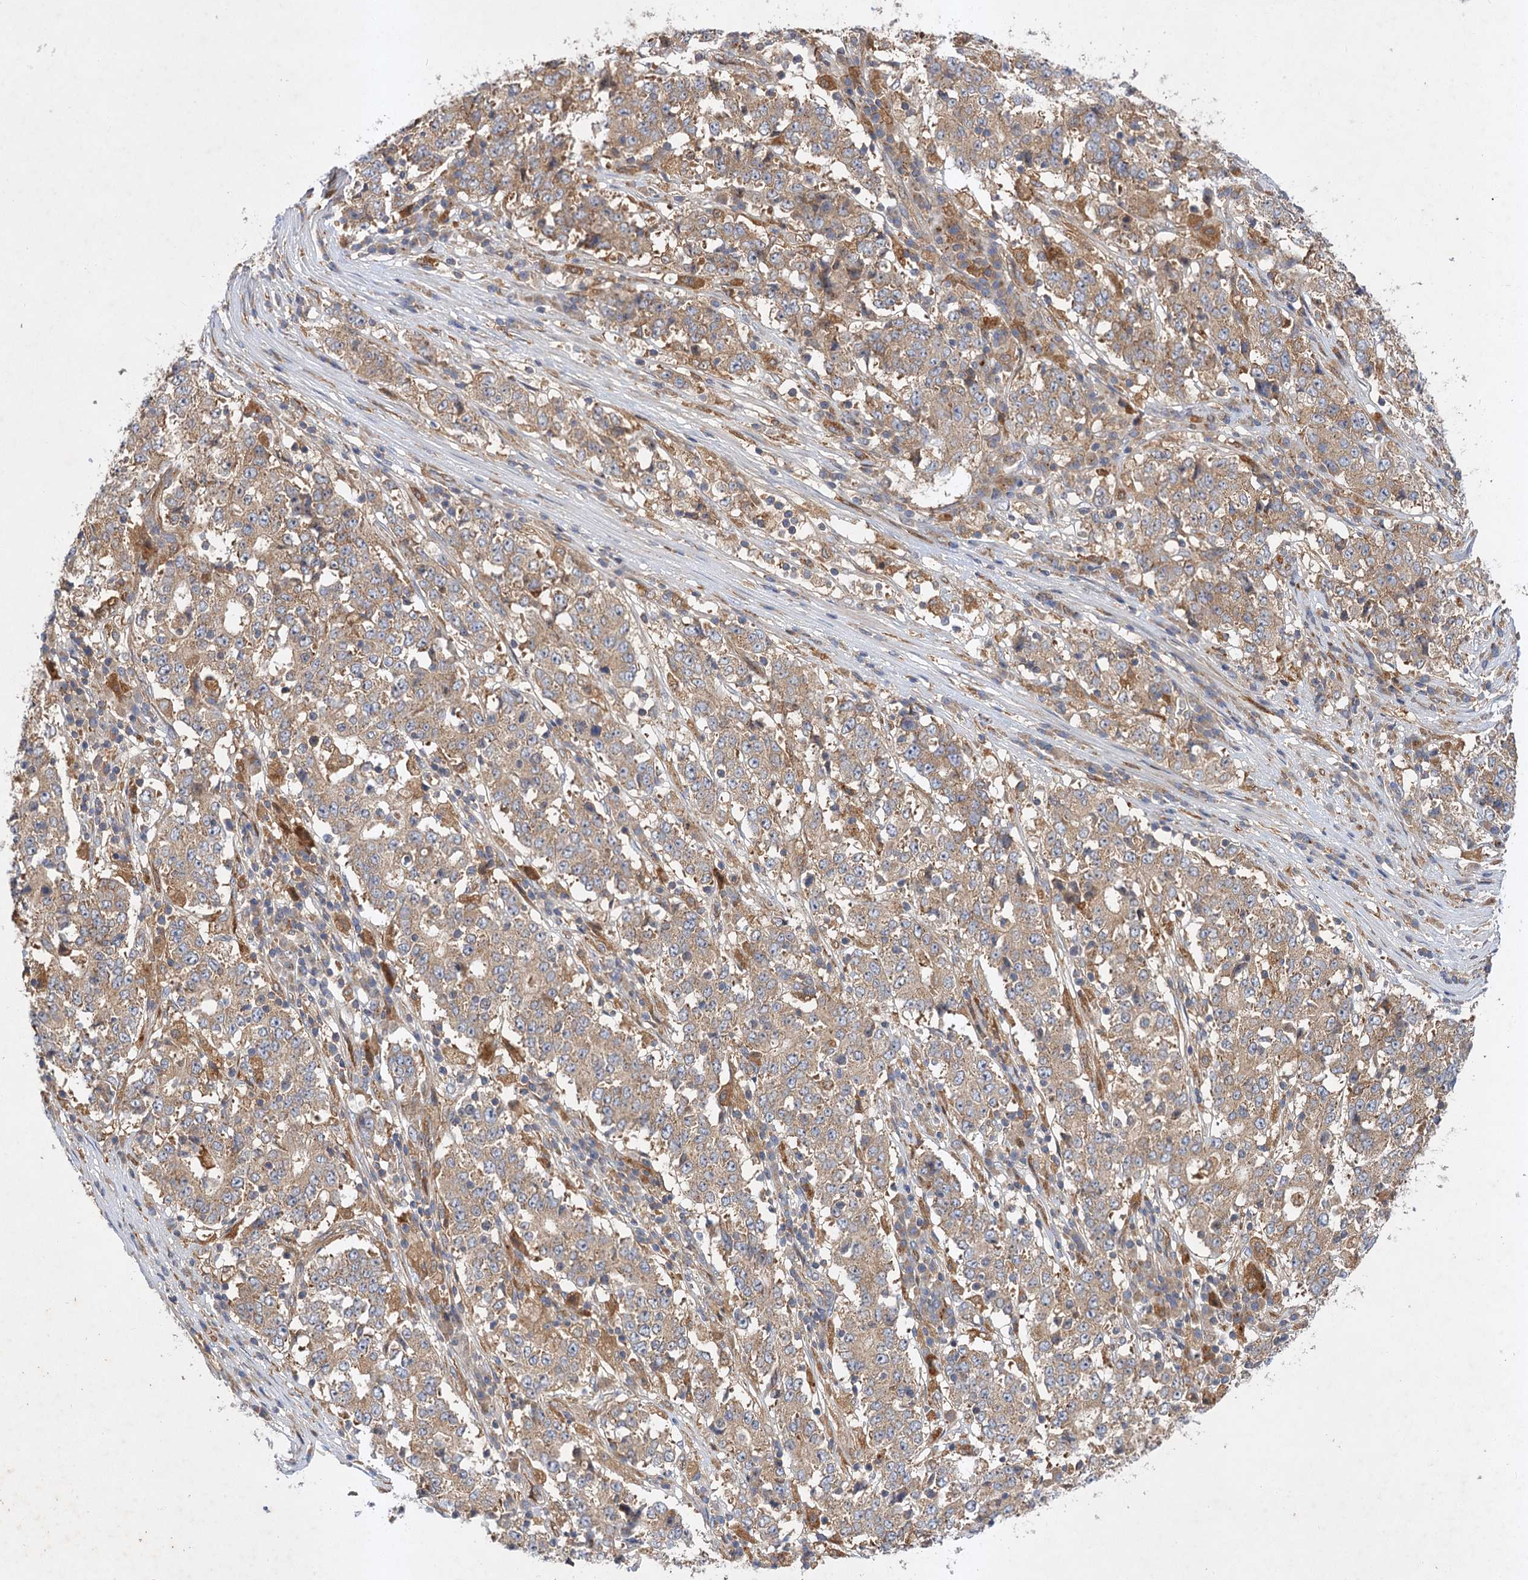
{"staining": {"intensity": "weak", "quantity": ">75%", "location": "cytoplasmic/membranous"}, "tissue": "stomach cancer", "cell_type": "Tumor cells", "image_type": "cancer", "snomed": [{"axis": "morphology", "description": "Adenocarcinoma, NOS"}, {"axis": "topography", "description": "Stomach"}], "caption": "Protein positivity by IHC shows weak cytoplasmic/membranous expression in approximately >75% of tumor cells in adenocarcinoma (stomach). (IHC, brightfield microscopy, high magnification).", "gene": "PATL1", "patient": {"sex": "male", "age": 59}}